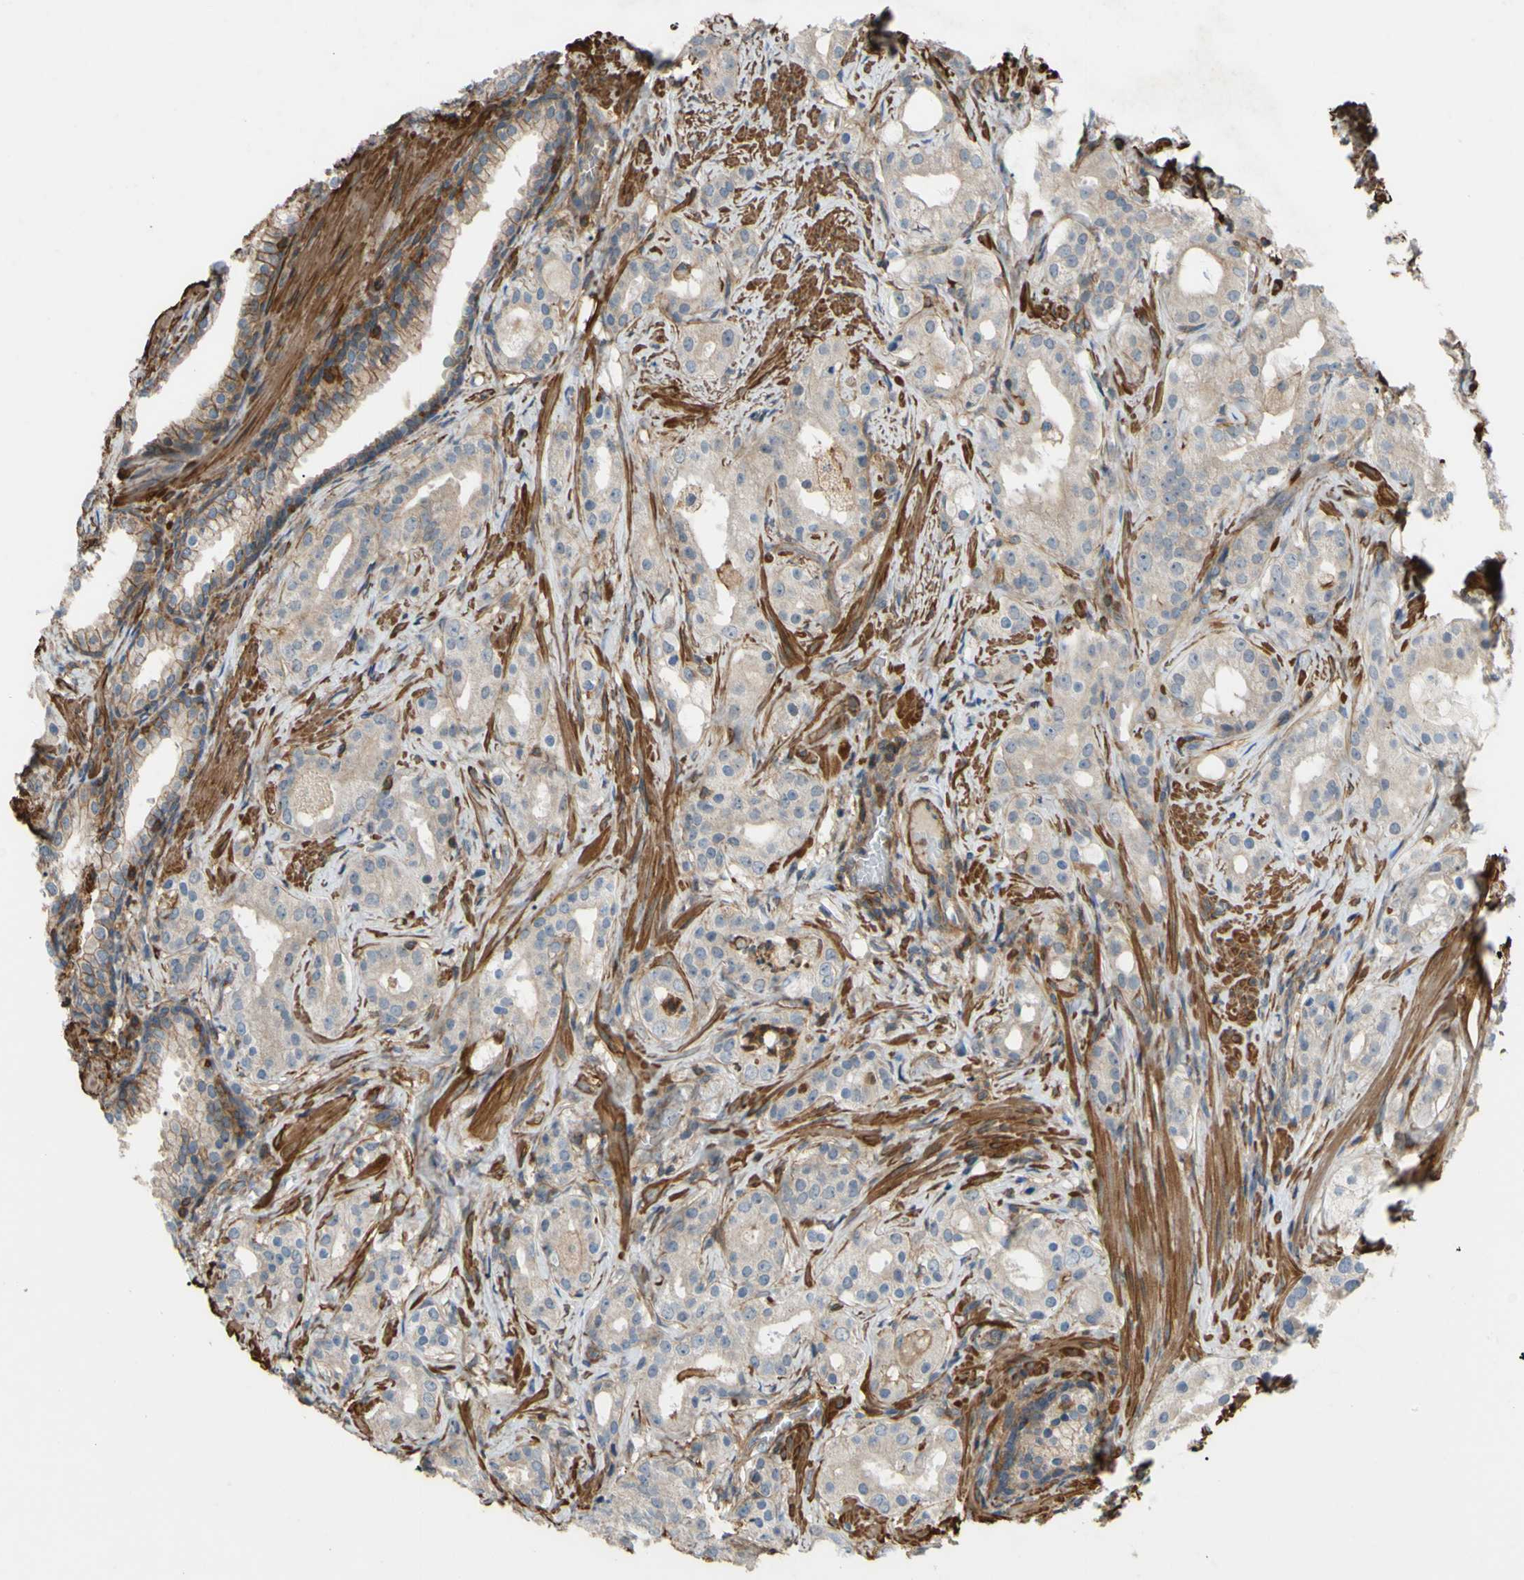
{"staining": {"intensity": "weak", "quantity": "<25%", "location": "cytoplasmic/membranous"}, "tissue": "prostate cancer", "cell_type": "Tumor cells", "image_type": "cancer", "snomed": [{"axis": "morphology", "description": "Adenocarcinoma, Low grade"}, {"axis": "topography", "description": "Prostate"}], "caption": "An IHC photomicrograph of prostate adenocarcinoma (low-grade) is shown. There is no staining in tumor cells of prostate adenocarcinoma (low-grade).", "gene": "ADD3", "patient": {"sex": "male", "age": 59}}